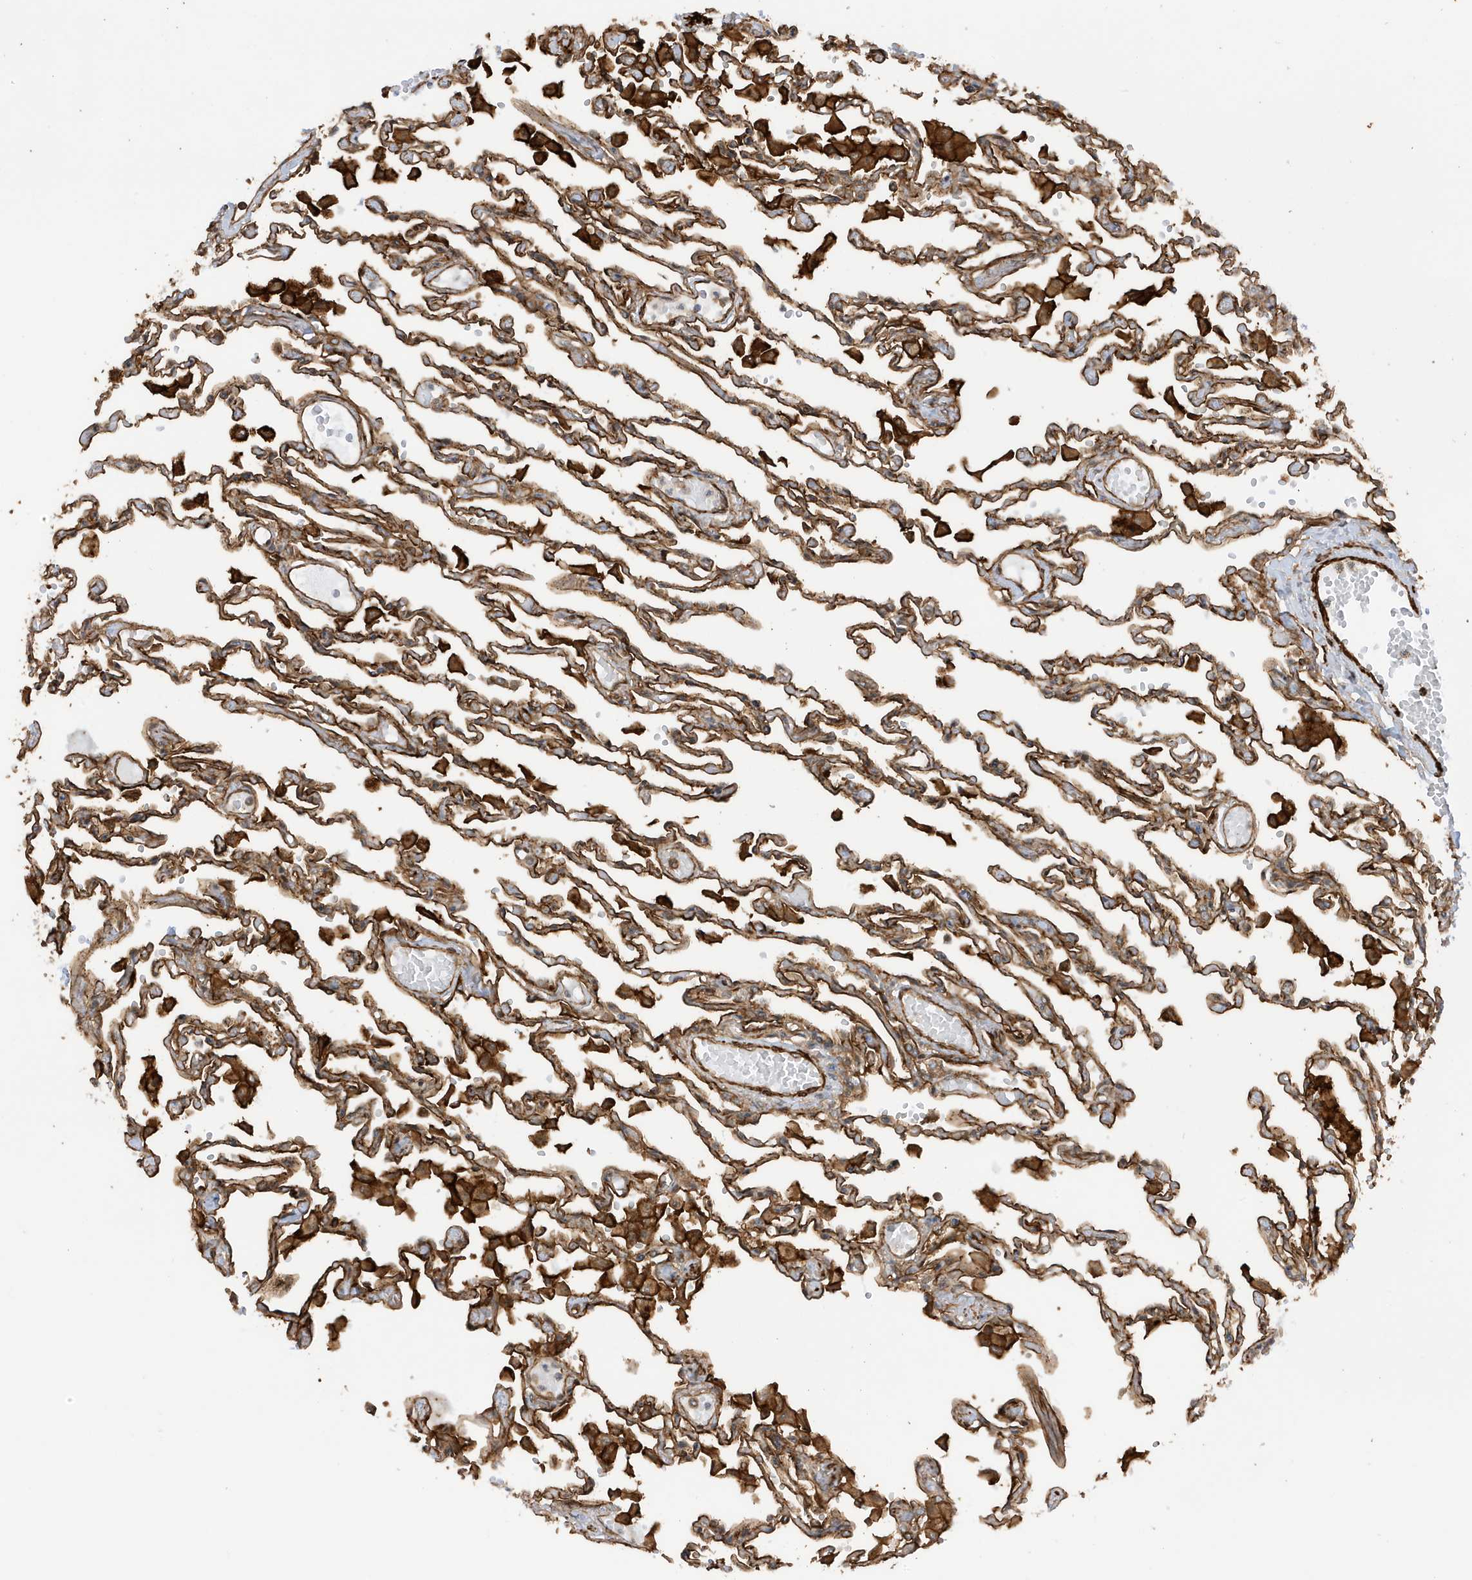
{"staining": {"intensity": "moderate", "quantity": ">75%", "location": "cytoplasmic/membranous"}, "tissue": "lung", "cell_type": "Alveolar cells", "image_type": "normal", "snomed": [{"axis": "morphology", "description": "Normal tissue, NOS"}, {"axis": "topography", "description": "Bronchus"}, {"axis": "topography", "description": "Lung"}], "caption": "A medium amount of moderate cytoplasmic/membranous expression is seen in about >75% of alveolar cells in normal lung. (DAB IHC, brown staining for protein, blue staining for nuclei).", "gene": "CDC42EP3", "patient": {"sex": "female", "age": 49}}